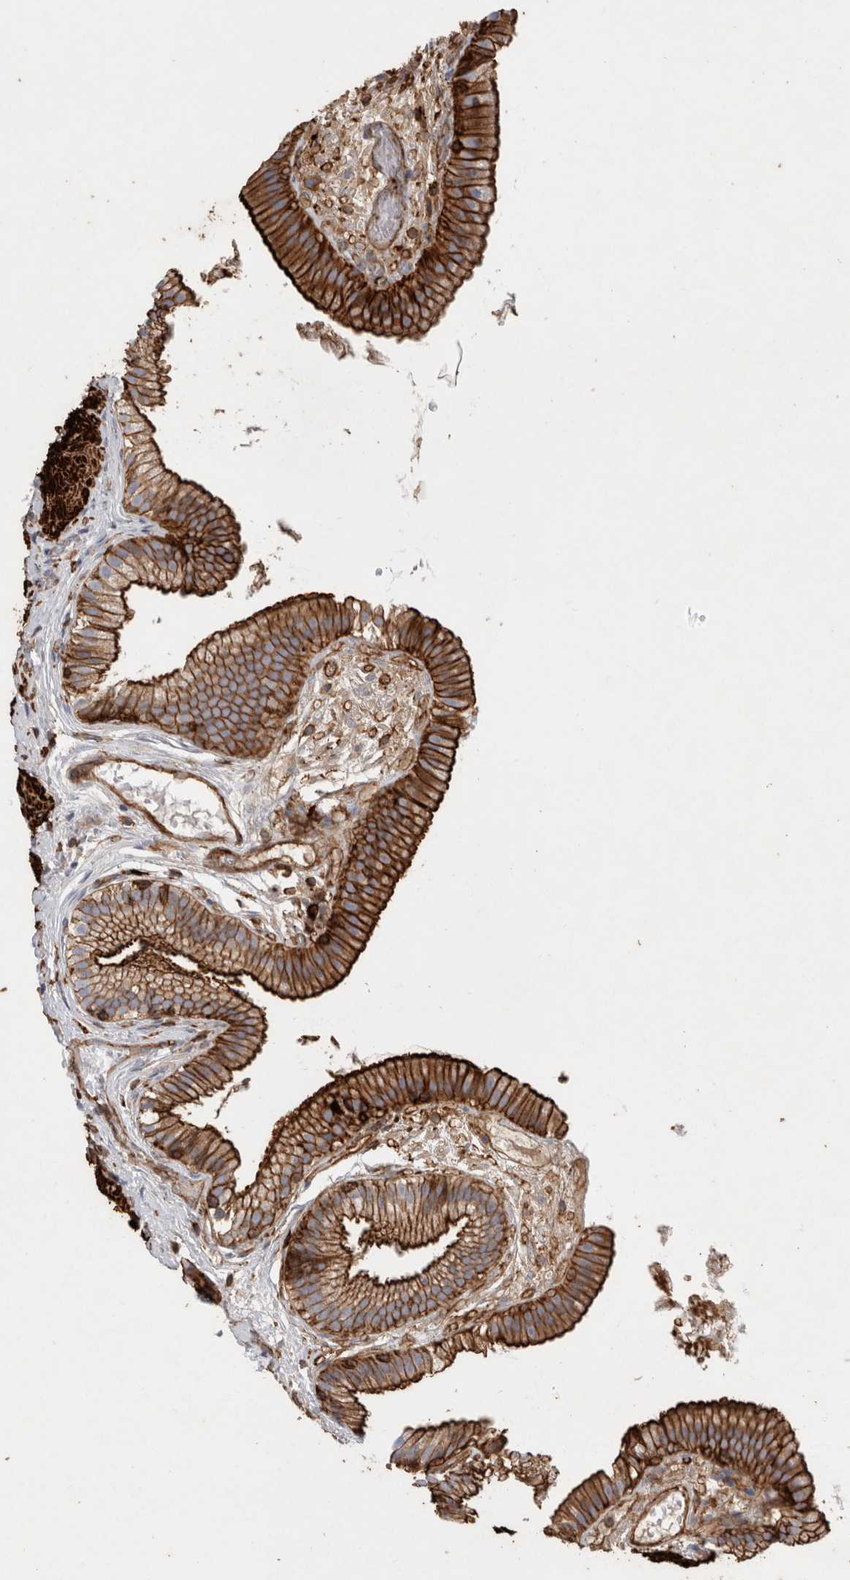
{"staining": {"intensity": "strong", "quantity": ">75%", "location": "cytoplasmic/membranous"}, "tissue": "gallbladder", "cell_type": "Glandular cells", "image_type": "normal", "snomed": [{"axis": "morphology", "description": "Normal tissue, NOS"}, {"axis": "topography", "description": "Gallbladder"}], "caption": "DAB (3,3'-diaminobenzidine) immunohistochemical staining of unremarkable human gallbladder reveals strong cytoplasmic/membranous protein positivity in about >75% of glandular cells.", "gene": "GPER1", "patient": {"sex": "female", "age": 26}}